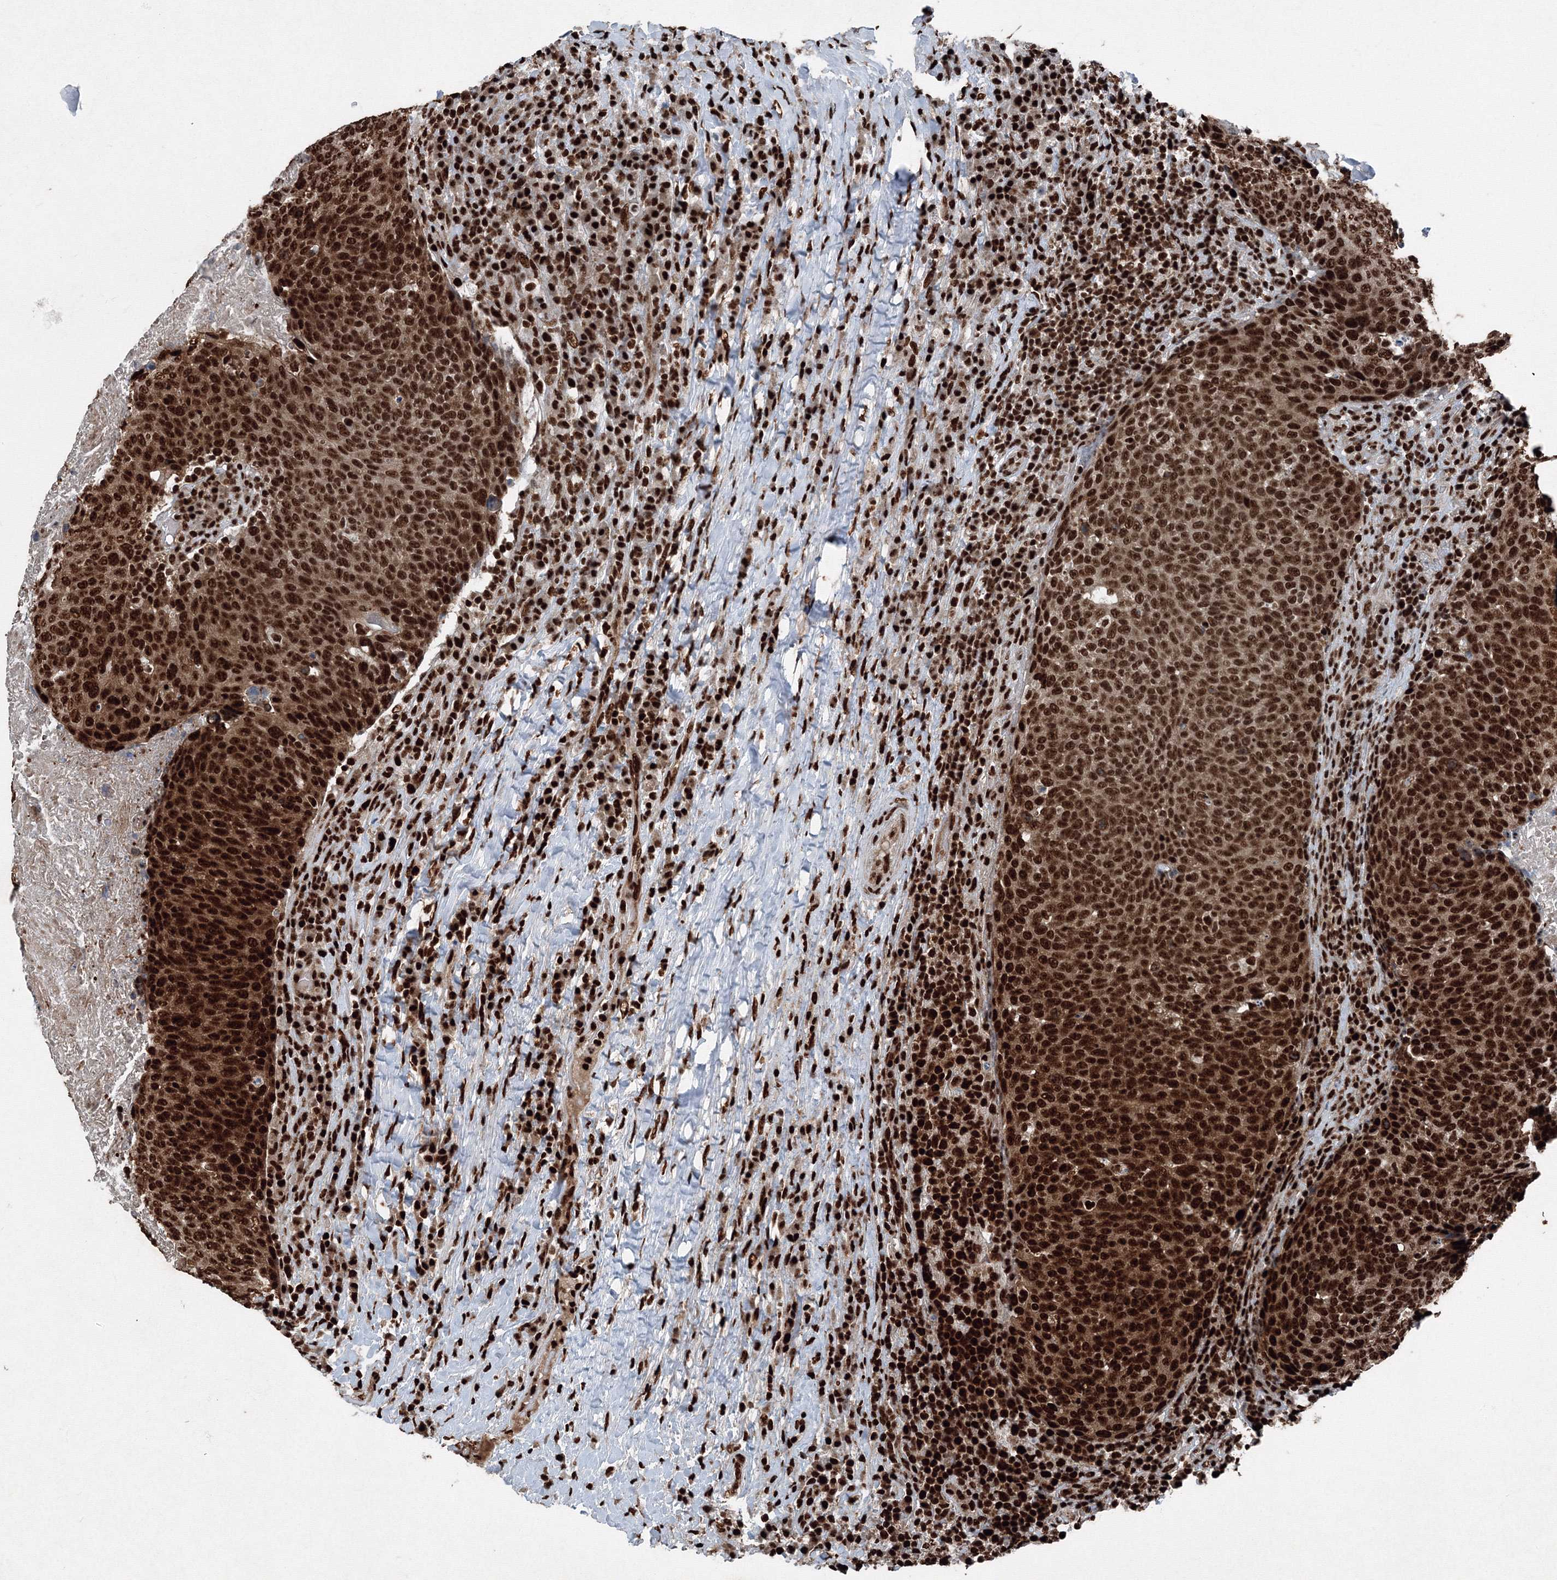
{"staining": {"intensity": "strong", "quantity": ">75%", "location": "nuclear"}, "tissue": "head and neck cancer", "cell_type": "Tumor cells", "image_type": "cancer", "snomed": [{"axis": "morphology", "description": "Squamous cell carcinoma, NOS"}, {"axis": "morphology", "description": "Squamous cell carcinoma, metastatic, NOS"}, {"axis": "topography", "description": "Lymph node"}, {"axis": "topography", "description": "Head-Neck"}], "caption": "DAB (3,3'-diaminobenzidine) immunohistochemical staining of human head and neck cancer (squamous cell carcinoma) shows strong nuclear protein positivity in approximately >75% of tumor cells.", "gene": "SNRPC", "patient": {"sex": "male", "age": 62}}